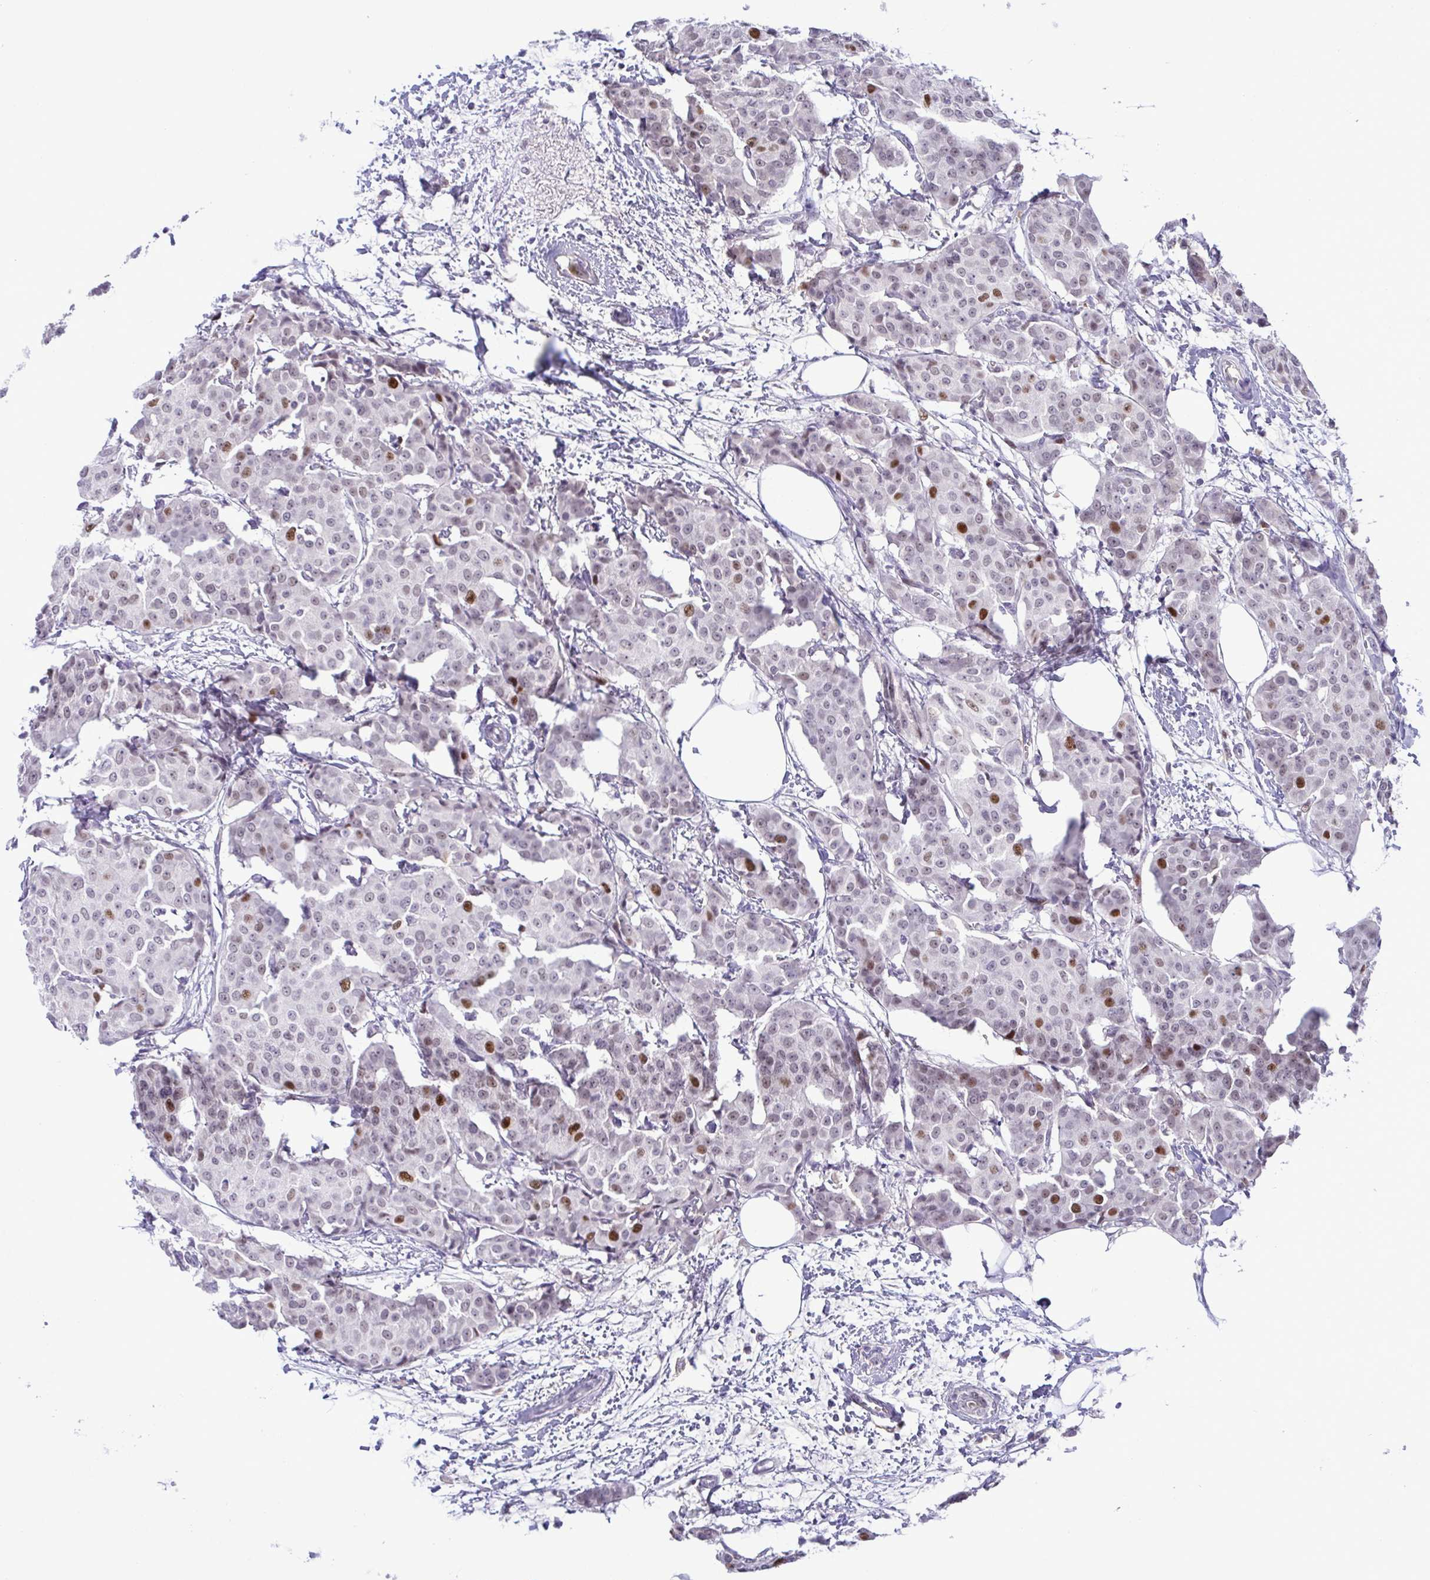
{"staining": {"intensity": "moderate", "quantity": "<25%", "location": "nuclear"}, "tissue": "breast cancer", "cell_type": "Tumor cells", "image_type": "cancer", "snomed": [{"axis": "morphology", "description": "Duct carcinoma"}, {"axis": "topography", "description": "Breast"}], "caption": "A low amount of moderate nuclear expression is present in about <25% of tumor cells in breast invasive ductal carcinoma tissue. Nuclei are stained in blue.", "gene": "TIPIN", "patient": {"sex": "female", "age": 91}}